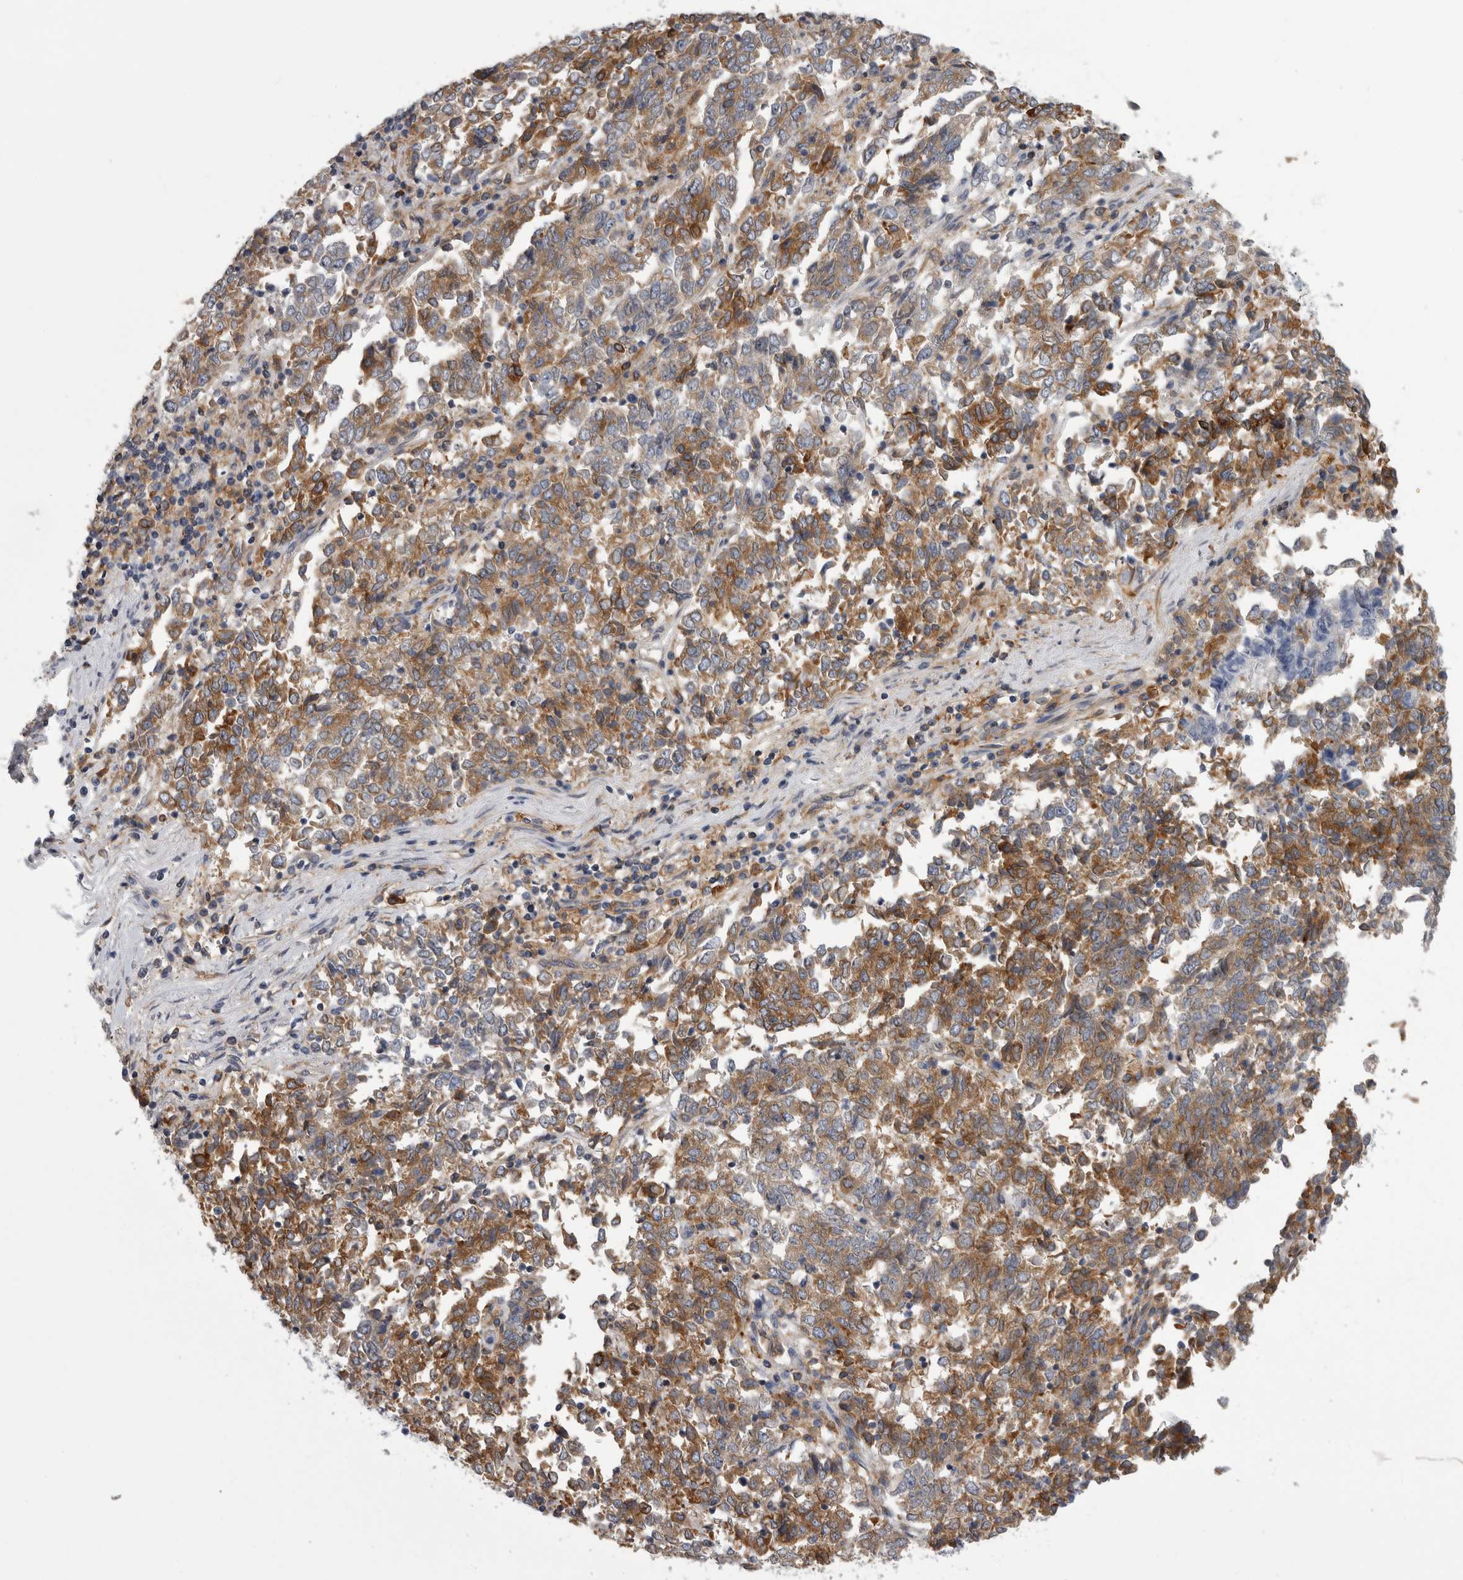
{"staining": {"intensity": "moderate", "quantity": ">75%", "location": "cytoplasmic/membranous"}, "tissue": "endometrial cancer", "cell_type": "Tumor cells", "image_type": "cancer", "snomed": [{"axis": "morphology", "description": "Adenocarcinoma, NOS"}, {"axis": "topography", "description": "Endometrium"}], "caption": "Protein expression analysis of endometrial cancer shows moderate cytoplasmic/membranous positivity in about >75% of tumor cells.", "gene": "AFMID", "patient": {"sex": "female", "age": 80}}